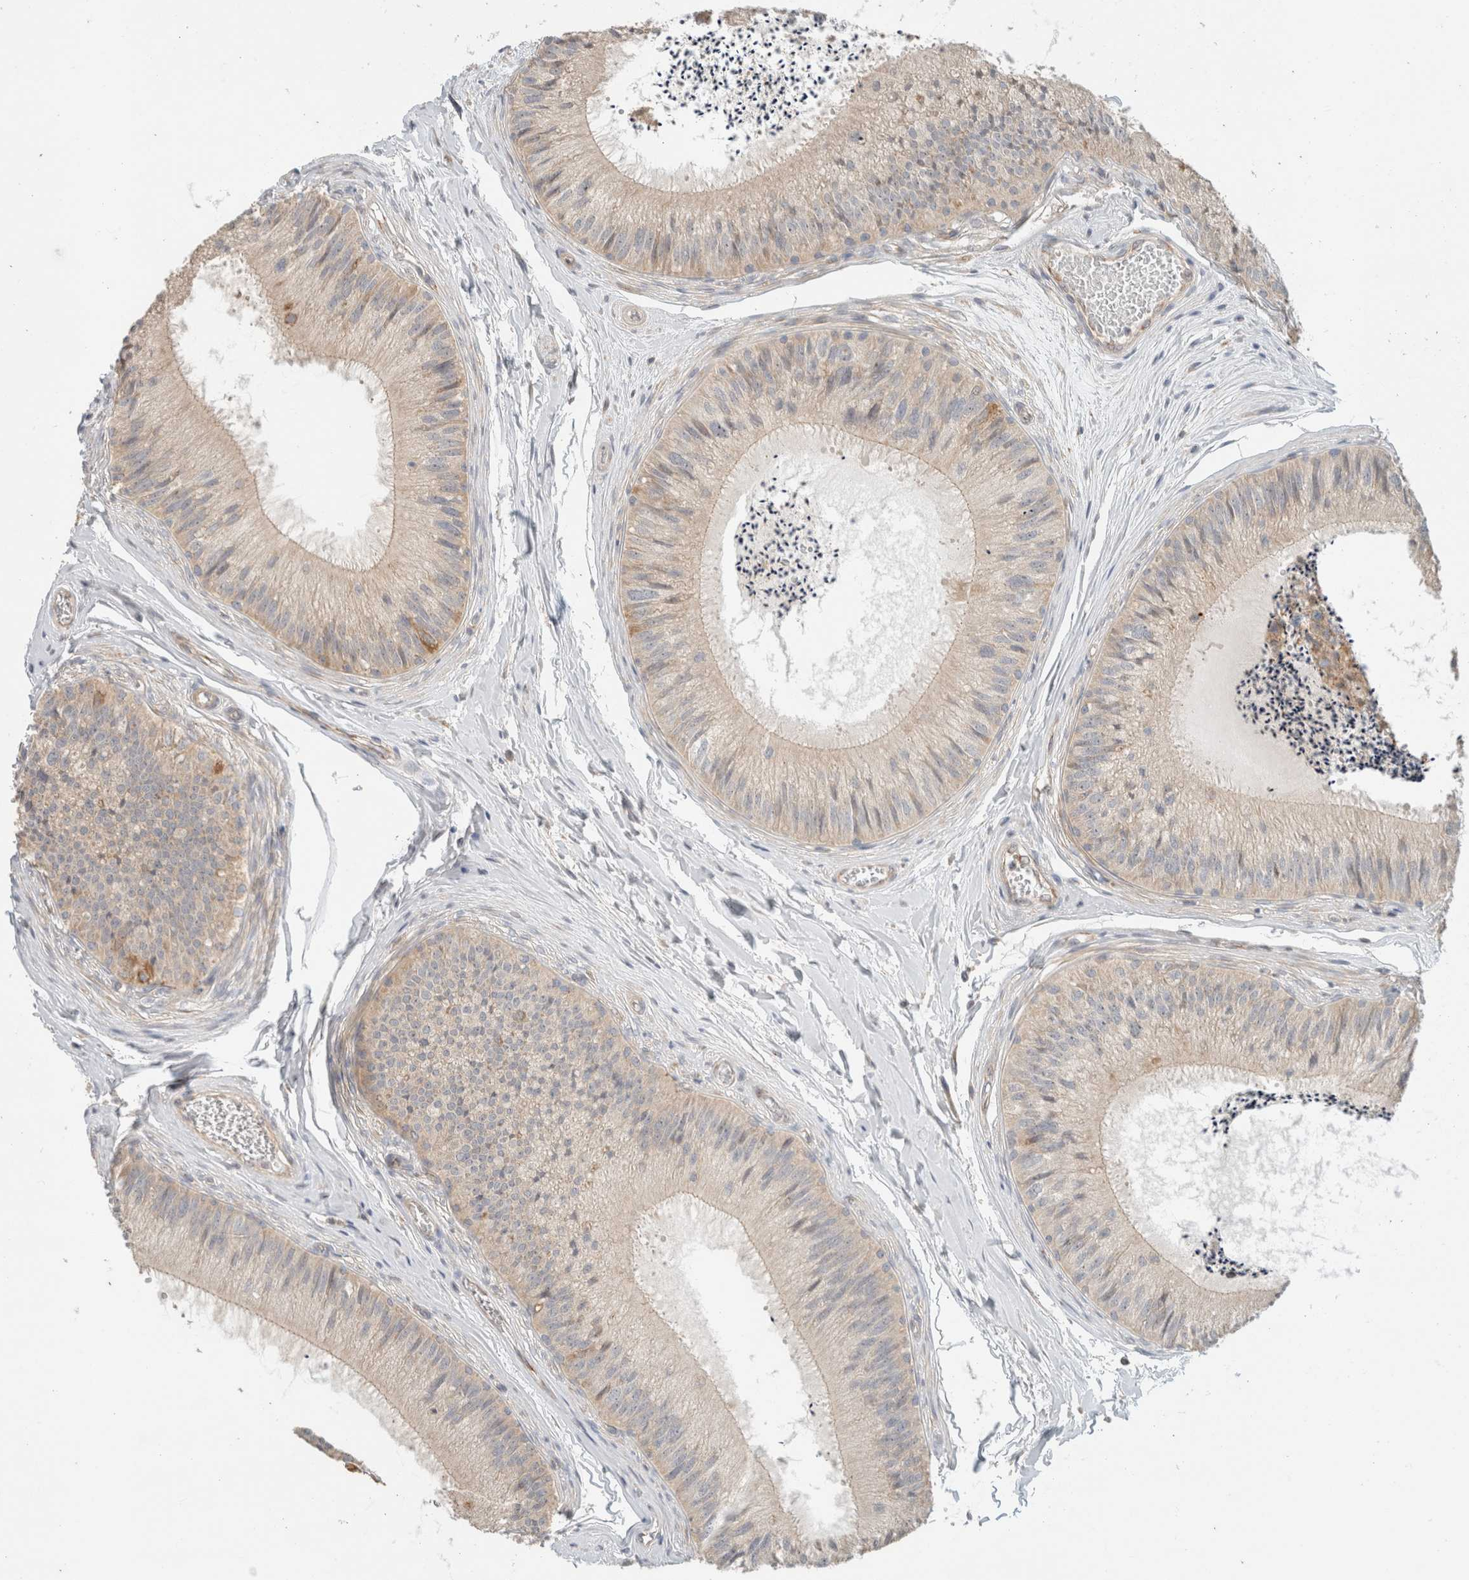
{"staining": {"intensity": "moderate", "quantity": "<25%", "location": "cytoplasmic/membranous"}, "tissue": "epididymis", "cell_type": "Glandular cells", "image_type": "normal", "snomed": [{"axis": "morphology", "description": "Normal tissue, NOS"}, {"axis": "topography", "description": "Epididymis"}], "caption": "Immunohistochemistry micrograph of normal epididymis stained for a protein (brown), which exhibits low levels of moderate cytoplasmic/membranous expression in approximately <25% of glandular cells.", "gene": "MRM3", "patient": {"sex": "male", "age": 31}}